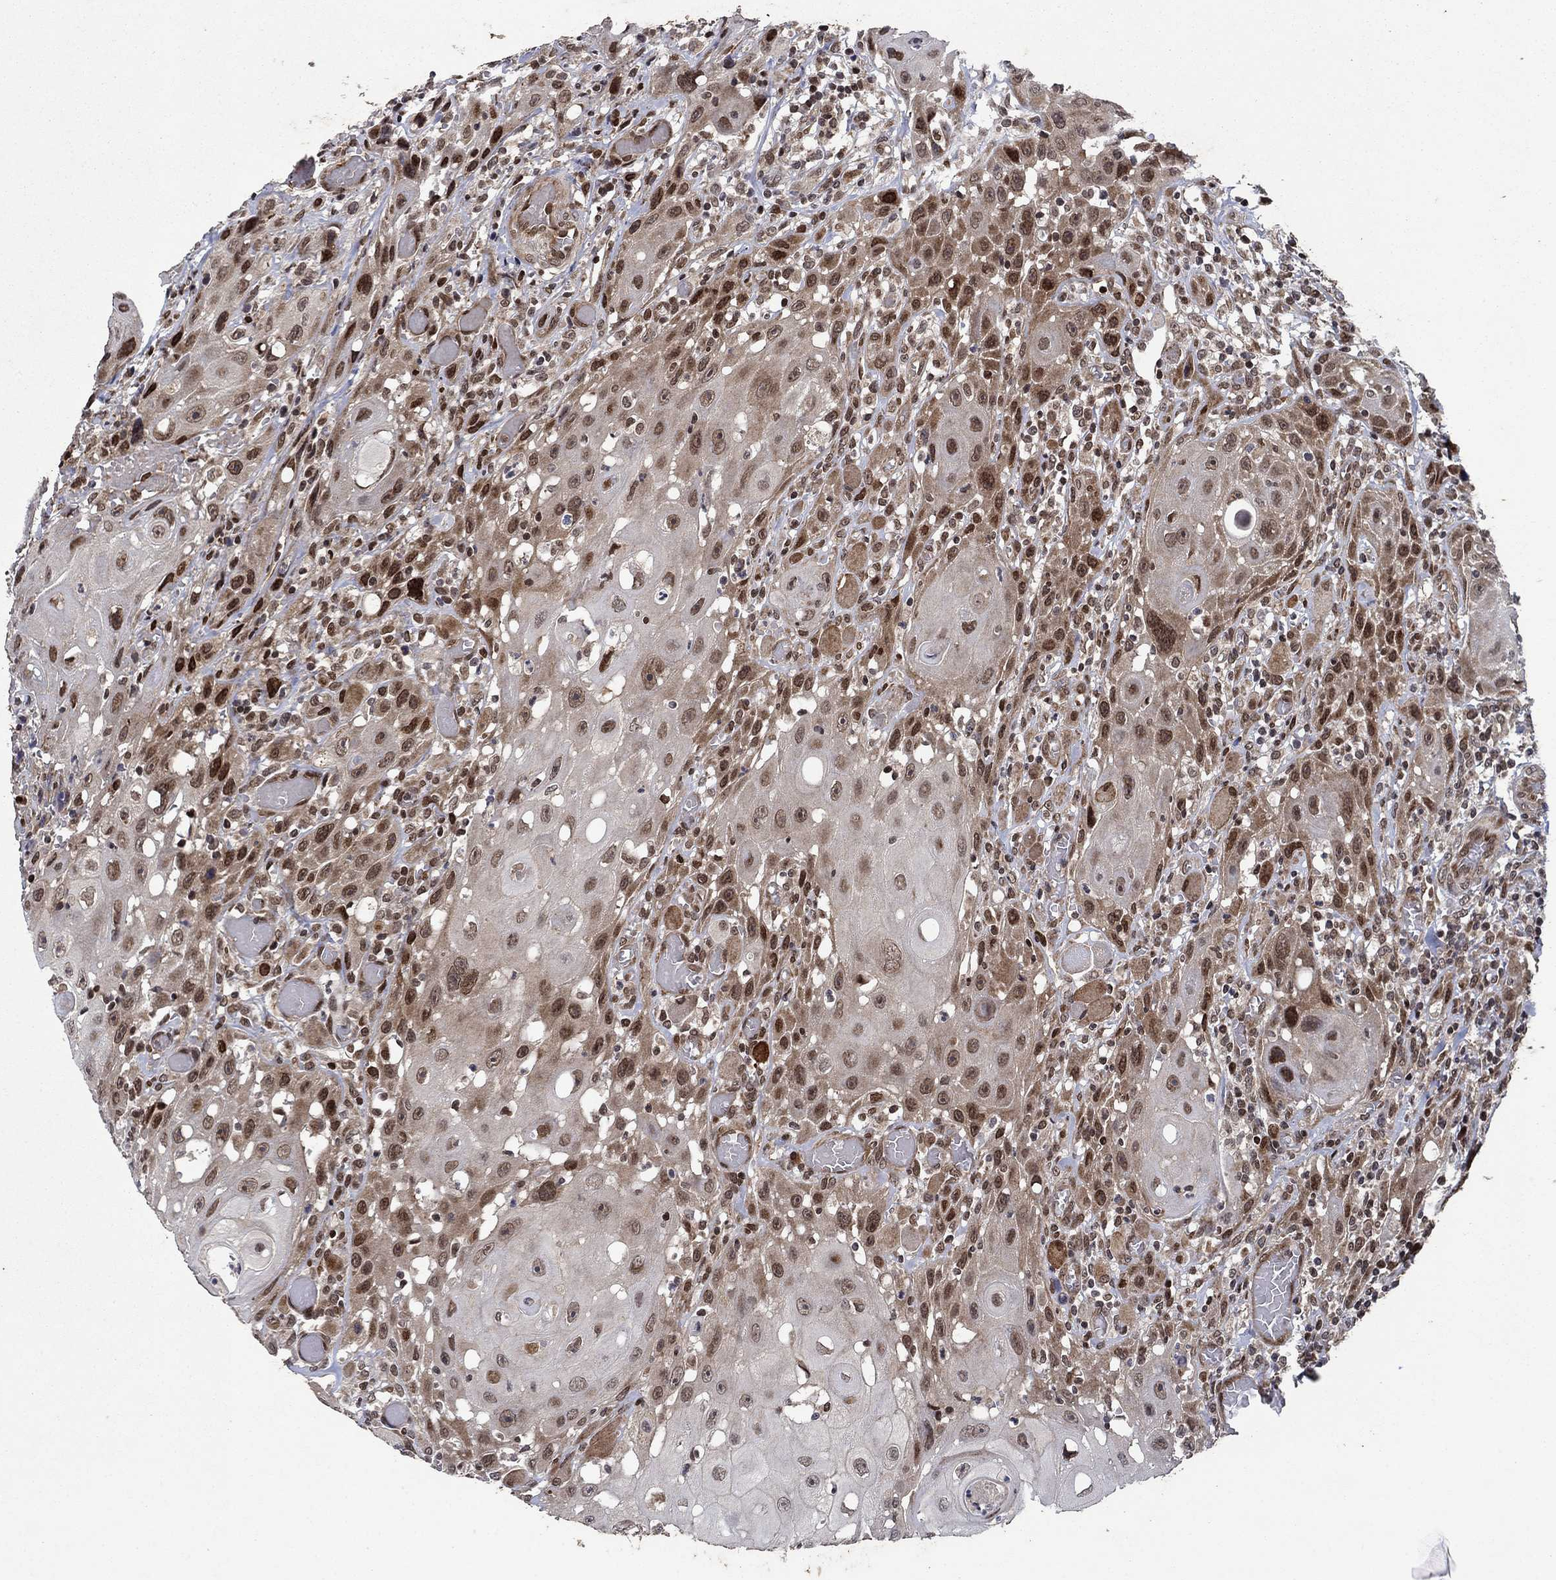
{"staining": {"intensity": "strong", "quantity": "<25%", "location": "nuclear"}, "tissue": "head and neck cancer", "cell_type": "Tumor cells", "image_type": "cancer", "snomed": [{"axis": "morphology", "description": "Normal tissue, NOS"}, {"axis": "morphology", "description": "Squamous cell carcinoma, NOS"}, {"axis": "topography", "description": "Oral tissue"}, {"axis": "topography", "description": "Head-Neck"}], "caption": "Human squamous cell carcinoma (head and neck) stained with a protein marker displays strong staining in tumor cells.", "gene": "PRICKLE4", "patient": {"sex": "male", "age": 71}}